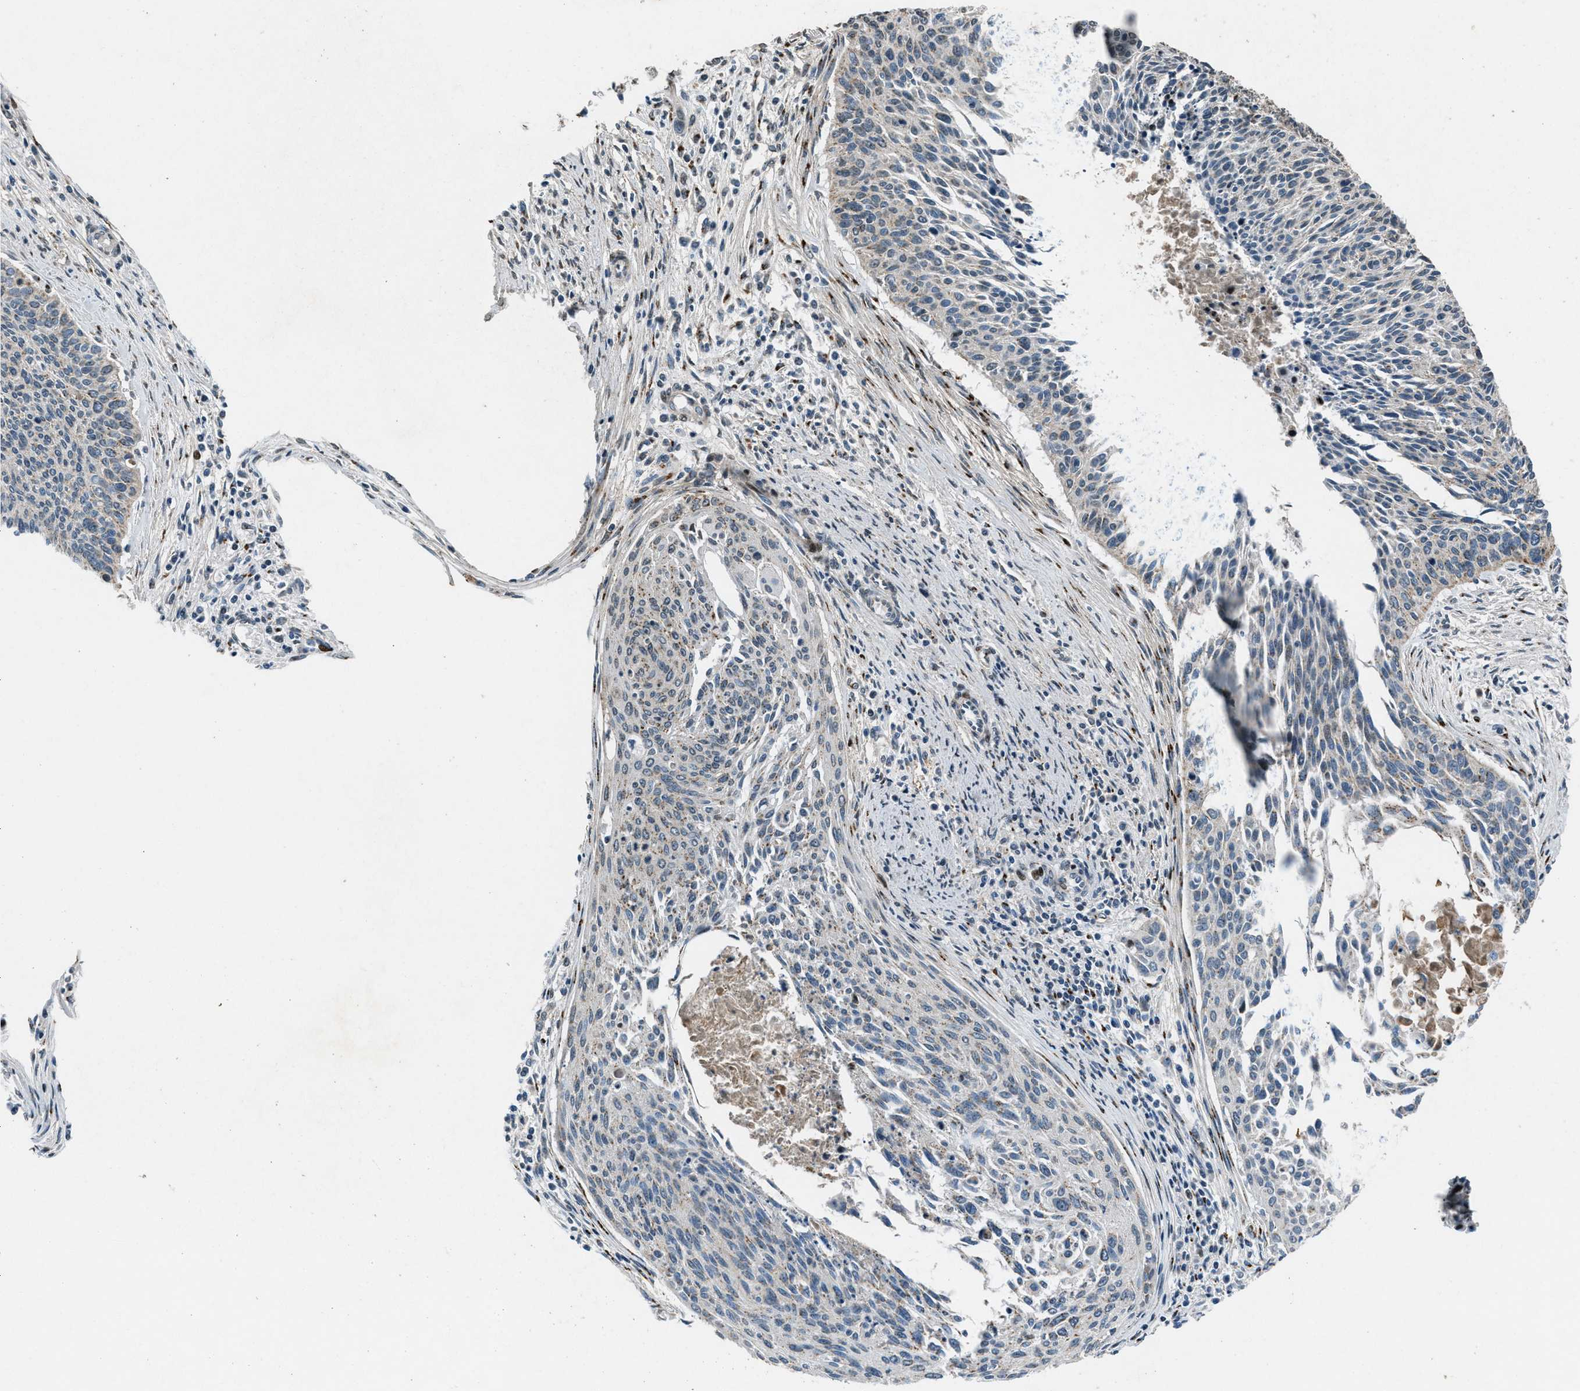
{"staining": {"intensity": "weak", "quantity": ">75%", "location": "cytoplasmic/membranous"}, "tissue": "cervical cancer", "cell_type": "Tumor cells", "image_type": "cancer", "snomed": [{"axis": "morphology", "description": "Squamous cell carcinoma, NOS"}, {"axis": "topography", "description": "Cervix"}], "caption": "Brown immunohistochemical staining in cervical cancer (squamous cell carcinoma) exhibits weak cytoplasmic/membranous positivity in about >75% of tumor cells. (brown staining indicates protein expression, while blue staining denotes nuclei).", "gene": "GPC6", "patient": {"sex": "female", "age": 55}}